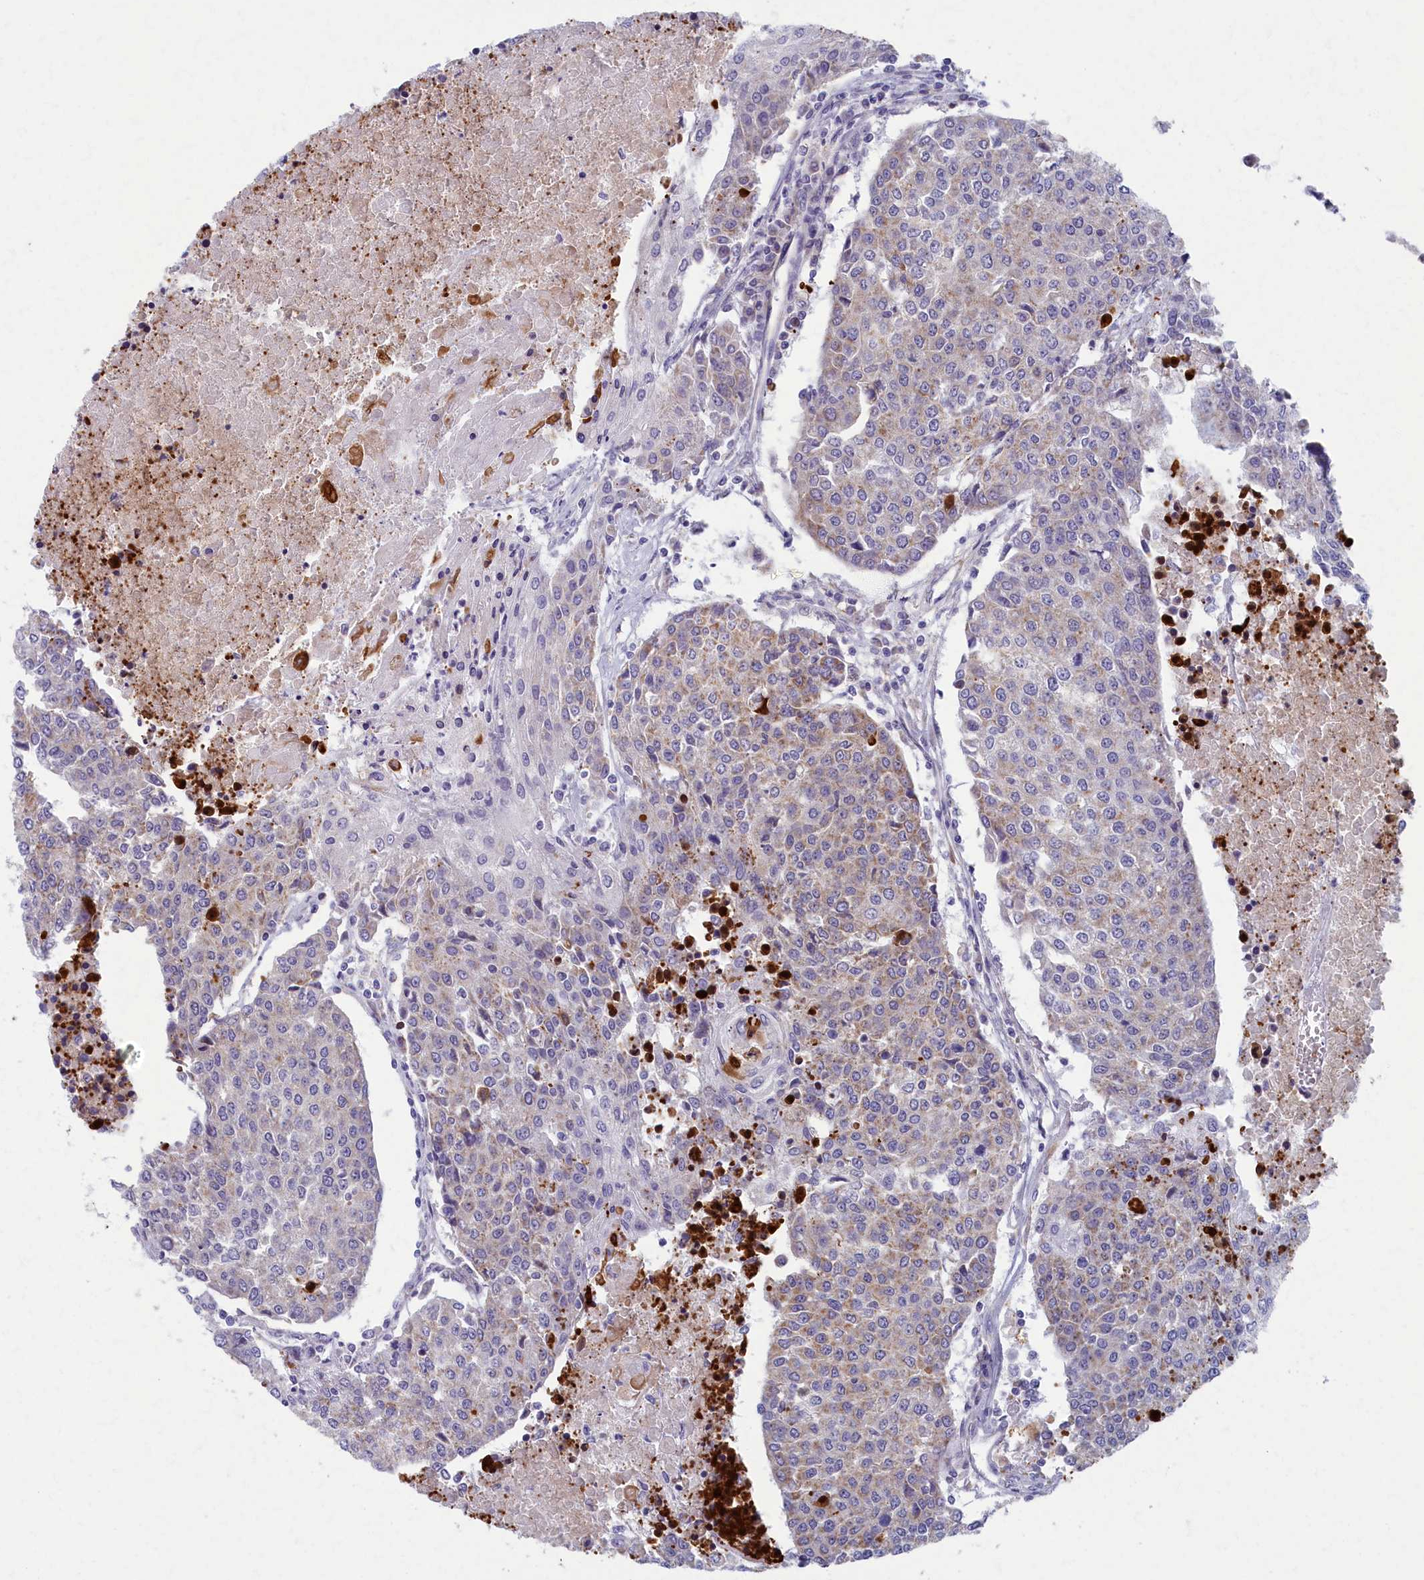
{"staining": {"intensity": "weak", "quantity": "<25%", "location": "cytoplasmic/membranous"}, "tissue": "urothelial cancer", "cell_type": "Tumor cells", "image_type": "cancer", "snomed": [{"axis": "morphology", "description": "Urothelial carcinoma, High grade"}, {"axis": "topography", "description": "Urinary bladder"}], "caption": "This is a photomicrograph of immunohistochemistry (IHC) staining of urothelial cancer, which shows no expression in tumor cells. The staining is performed using DAB brown chromogen with nuclei counter-stained in using hematoxylin.", "gene": "MRPS25", "patient": {"sex": "female", "age": 85}}